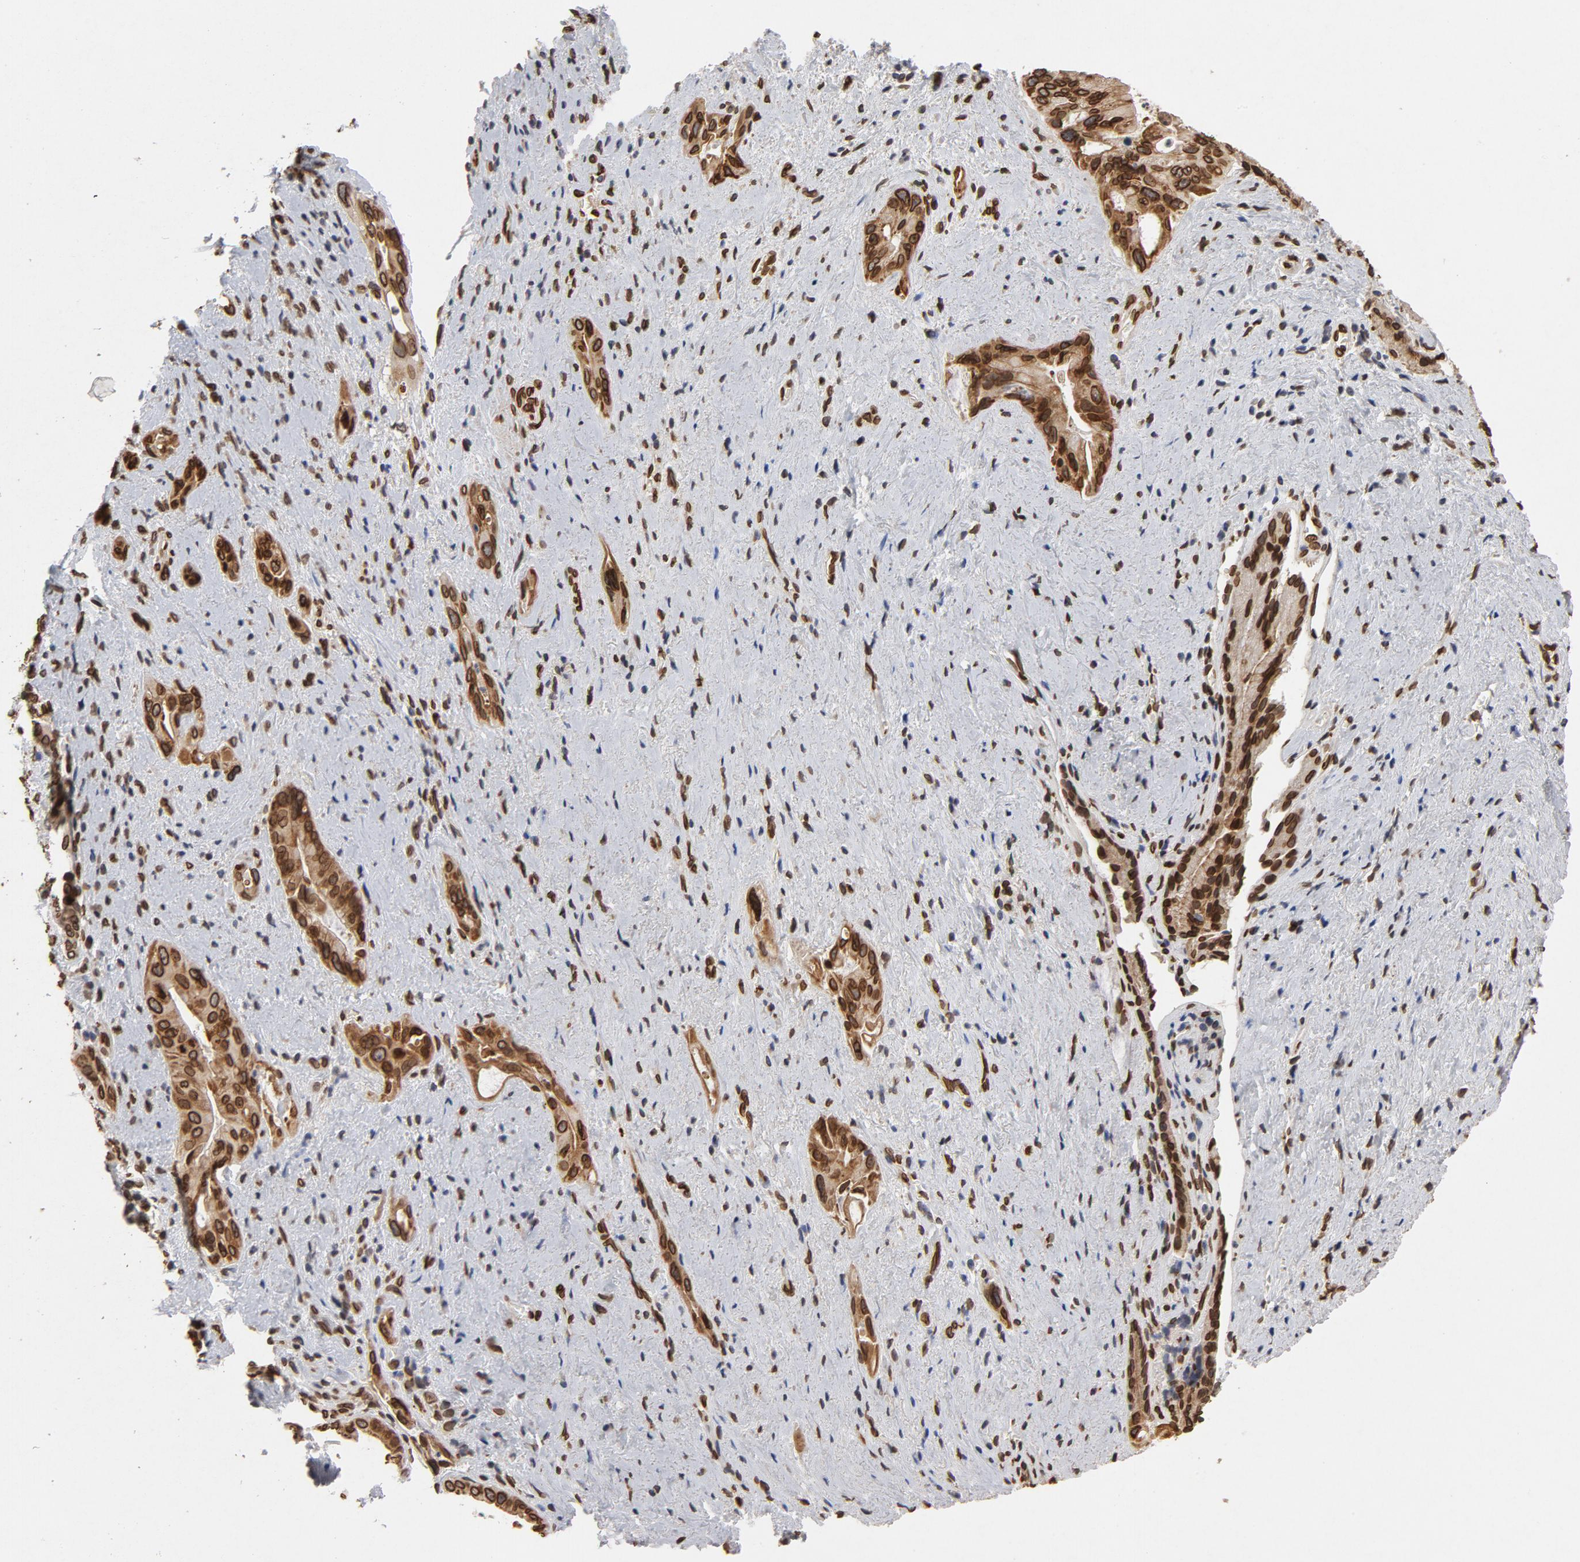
{"staining": {"intensity": "strong", "quantity": ">75%", "location": "cytoplasmic/membranous,nuclear"}, "tissue": "pancreatic cancer", "cell_type": "Tumor cells", "image_type": "cancer", "snomed": [{"axis": "morphology", "description": "Adenocarcinoma, NOS"}, {"axis": "topography", "description": "Pancreas"}], "caption": "Brown immunohistochemical staining in human pancreatic adenocarcinoma demonstrates strong cytoplasmic/membranous and nuclear expression in approximately >75% of tumor cells. The protein is stained brown, and the nuclei are stained in blue (DAB IHC with brightfield microscopy, high magnification).", "gene": "LMNA", "patient": {"sex": "male", "age": 77}}